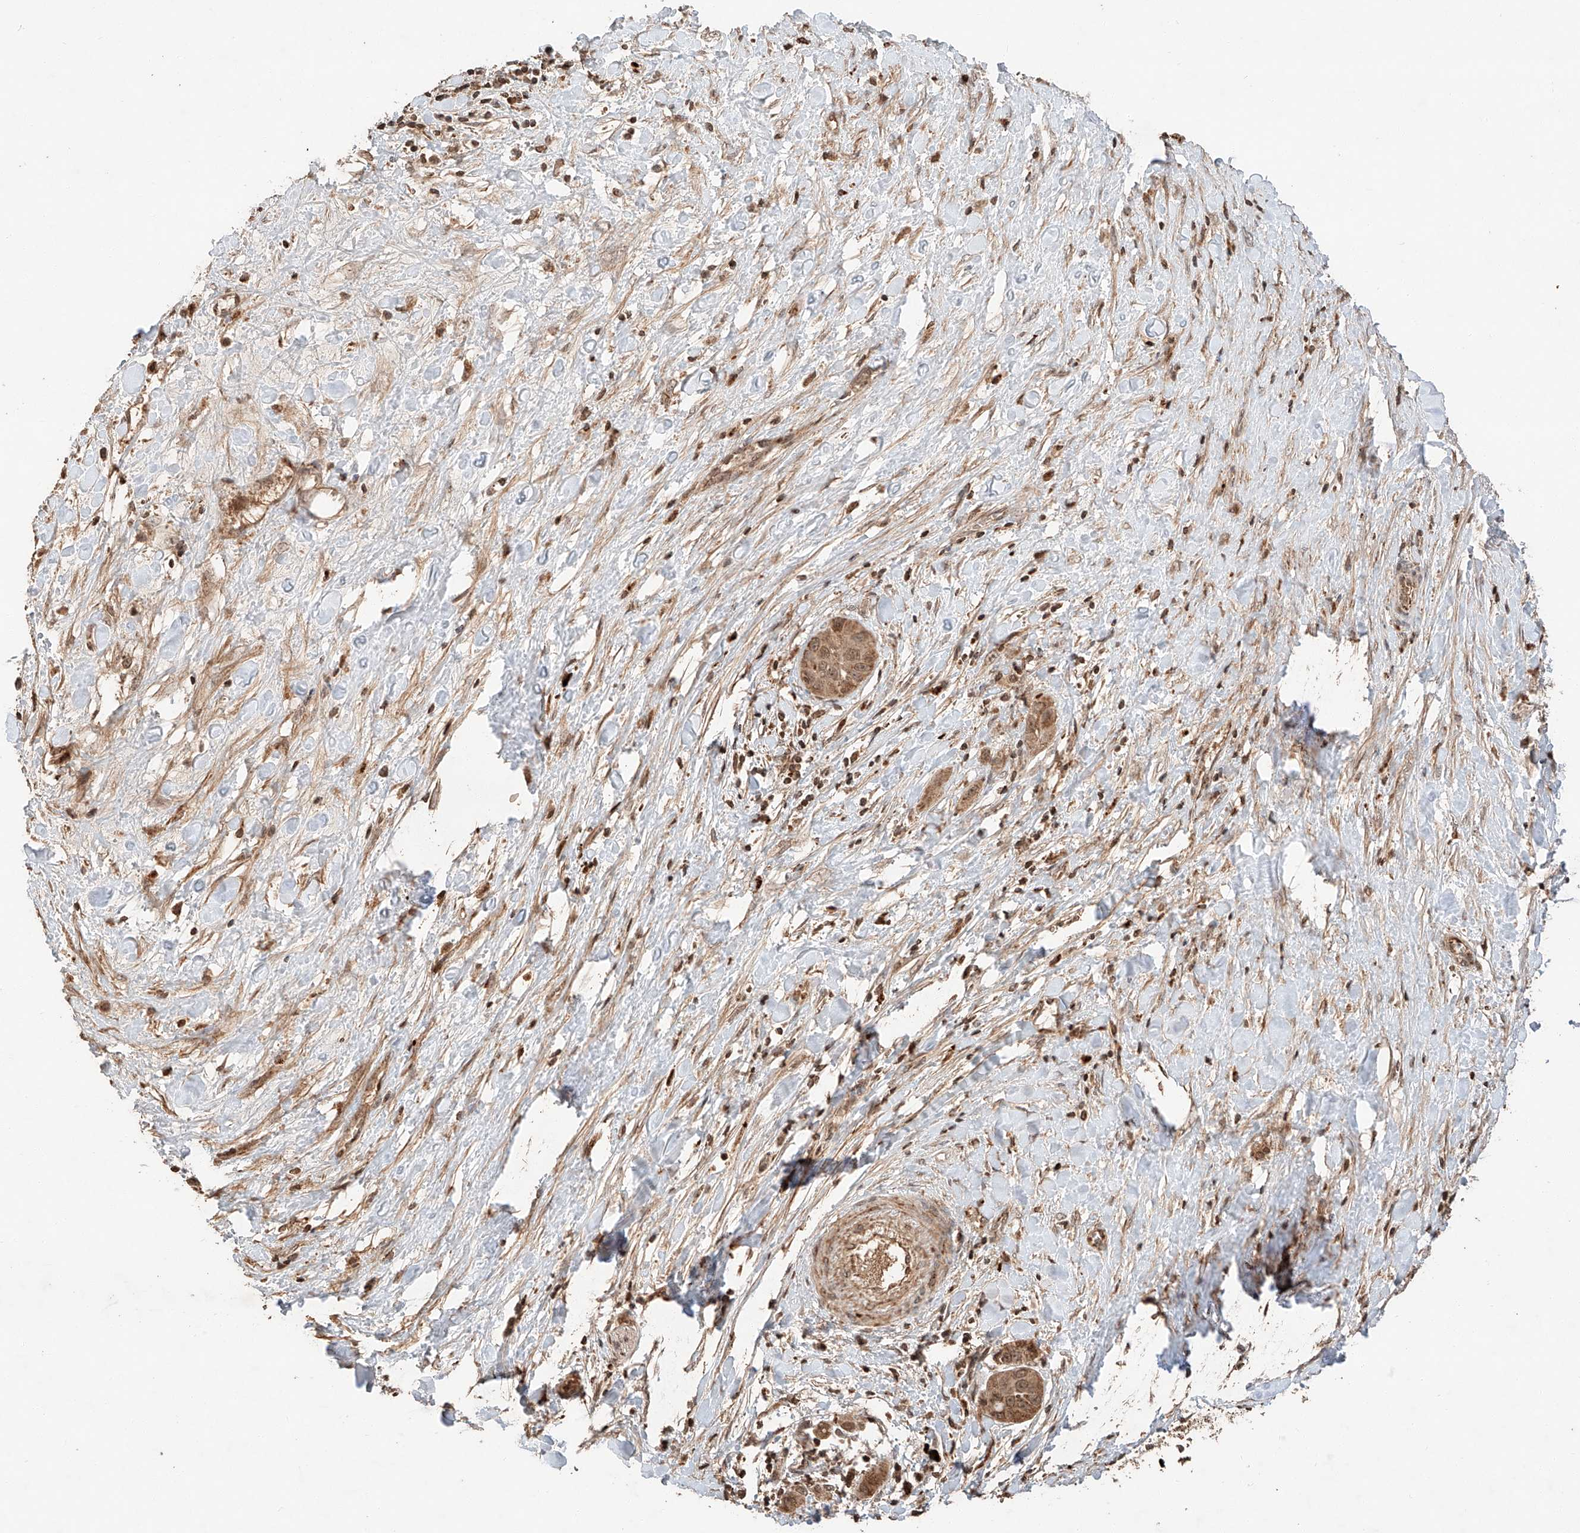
{"staining": {"intensity": "moderate", "quantity": ">75%", "location": "cytoplasmic/membranous,nuclear"}, "tissue": "liver cancer", "cell_type": "Tumor cells", "image_type": "cancer", "snomed": [{"axis": "morphology", "description": "Cholangiocarcinoma"}, {"axis": "topography", "description": "Liver"}], "caption": "Human liver cancer (cholangiocarcinoma) stained with a brown dye reveals moderate cytoplasmic/membranous and nuclear positive positivity in about >75% of tumor cells.", "gene": "ARHGAP33", "patient": {"sex": "female", "age": 52}}